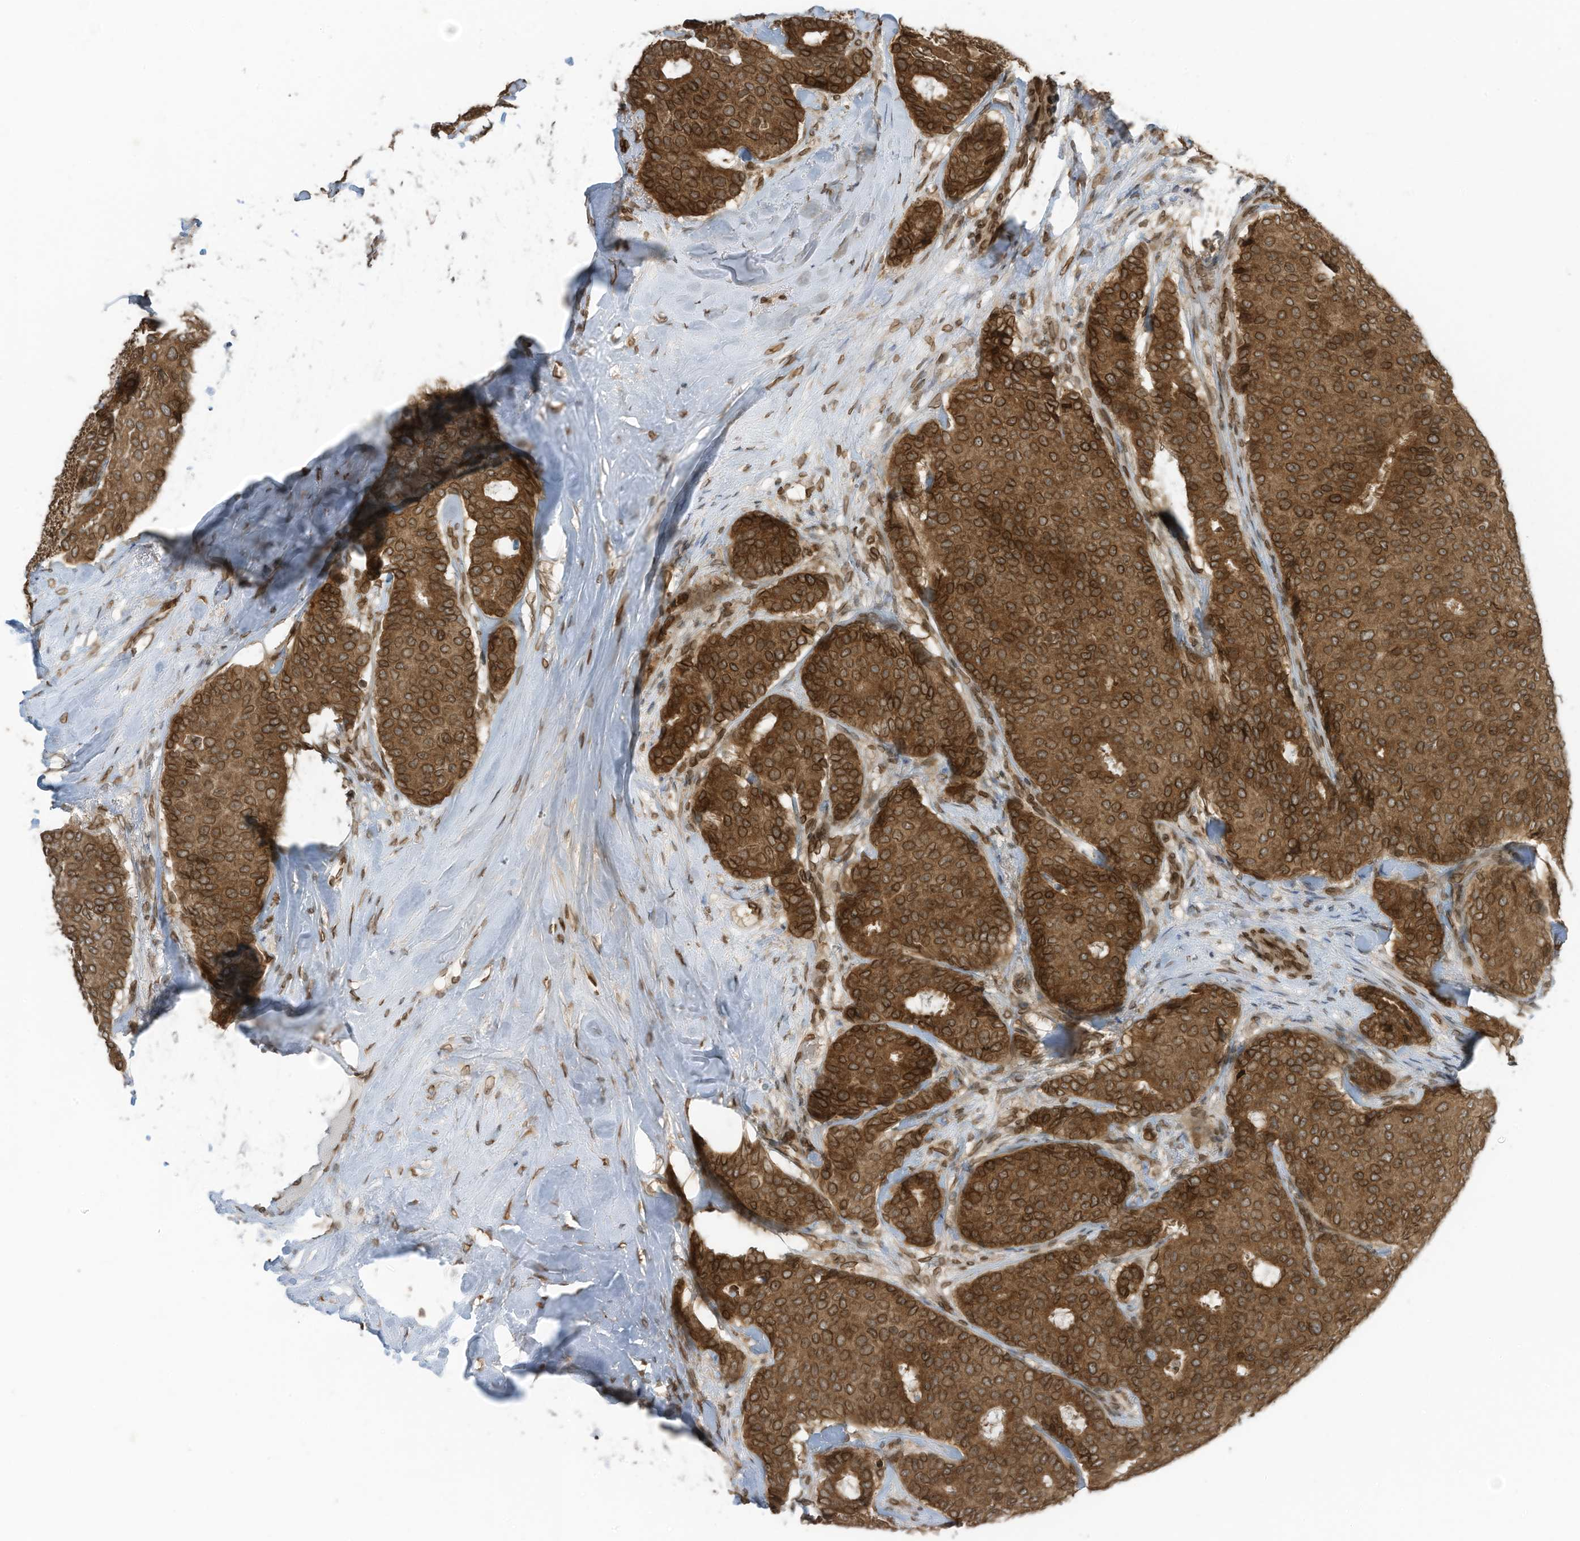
{"staining": {"intensity": "moderate", "quantity": ">75%", "location": "cytoplasmic/membranous,nuclear"}, "tissue": "breast cancer", "cell_type": "Tumor cells", "image_type": "cancer", "snomed": [{"axis": "morphology", "description": "Duct carcinoma"}, {"axis": "topography", "description": "Breast"}], "caption": "Immunohistochemistry (IHC) histopathology image of breast cancer (invasive ductal carcinoma) stained for a protein (brown), which shows medium levels of moderate cytoplasmic/membranous and nuclear staining in approximately >75% of tumor cells.", "gene": "RABL3", "patient": {"sex": "female", "age": 75}}